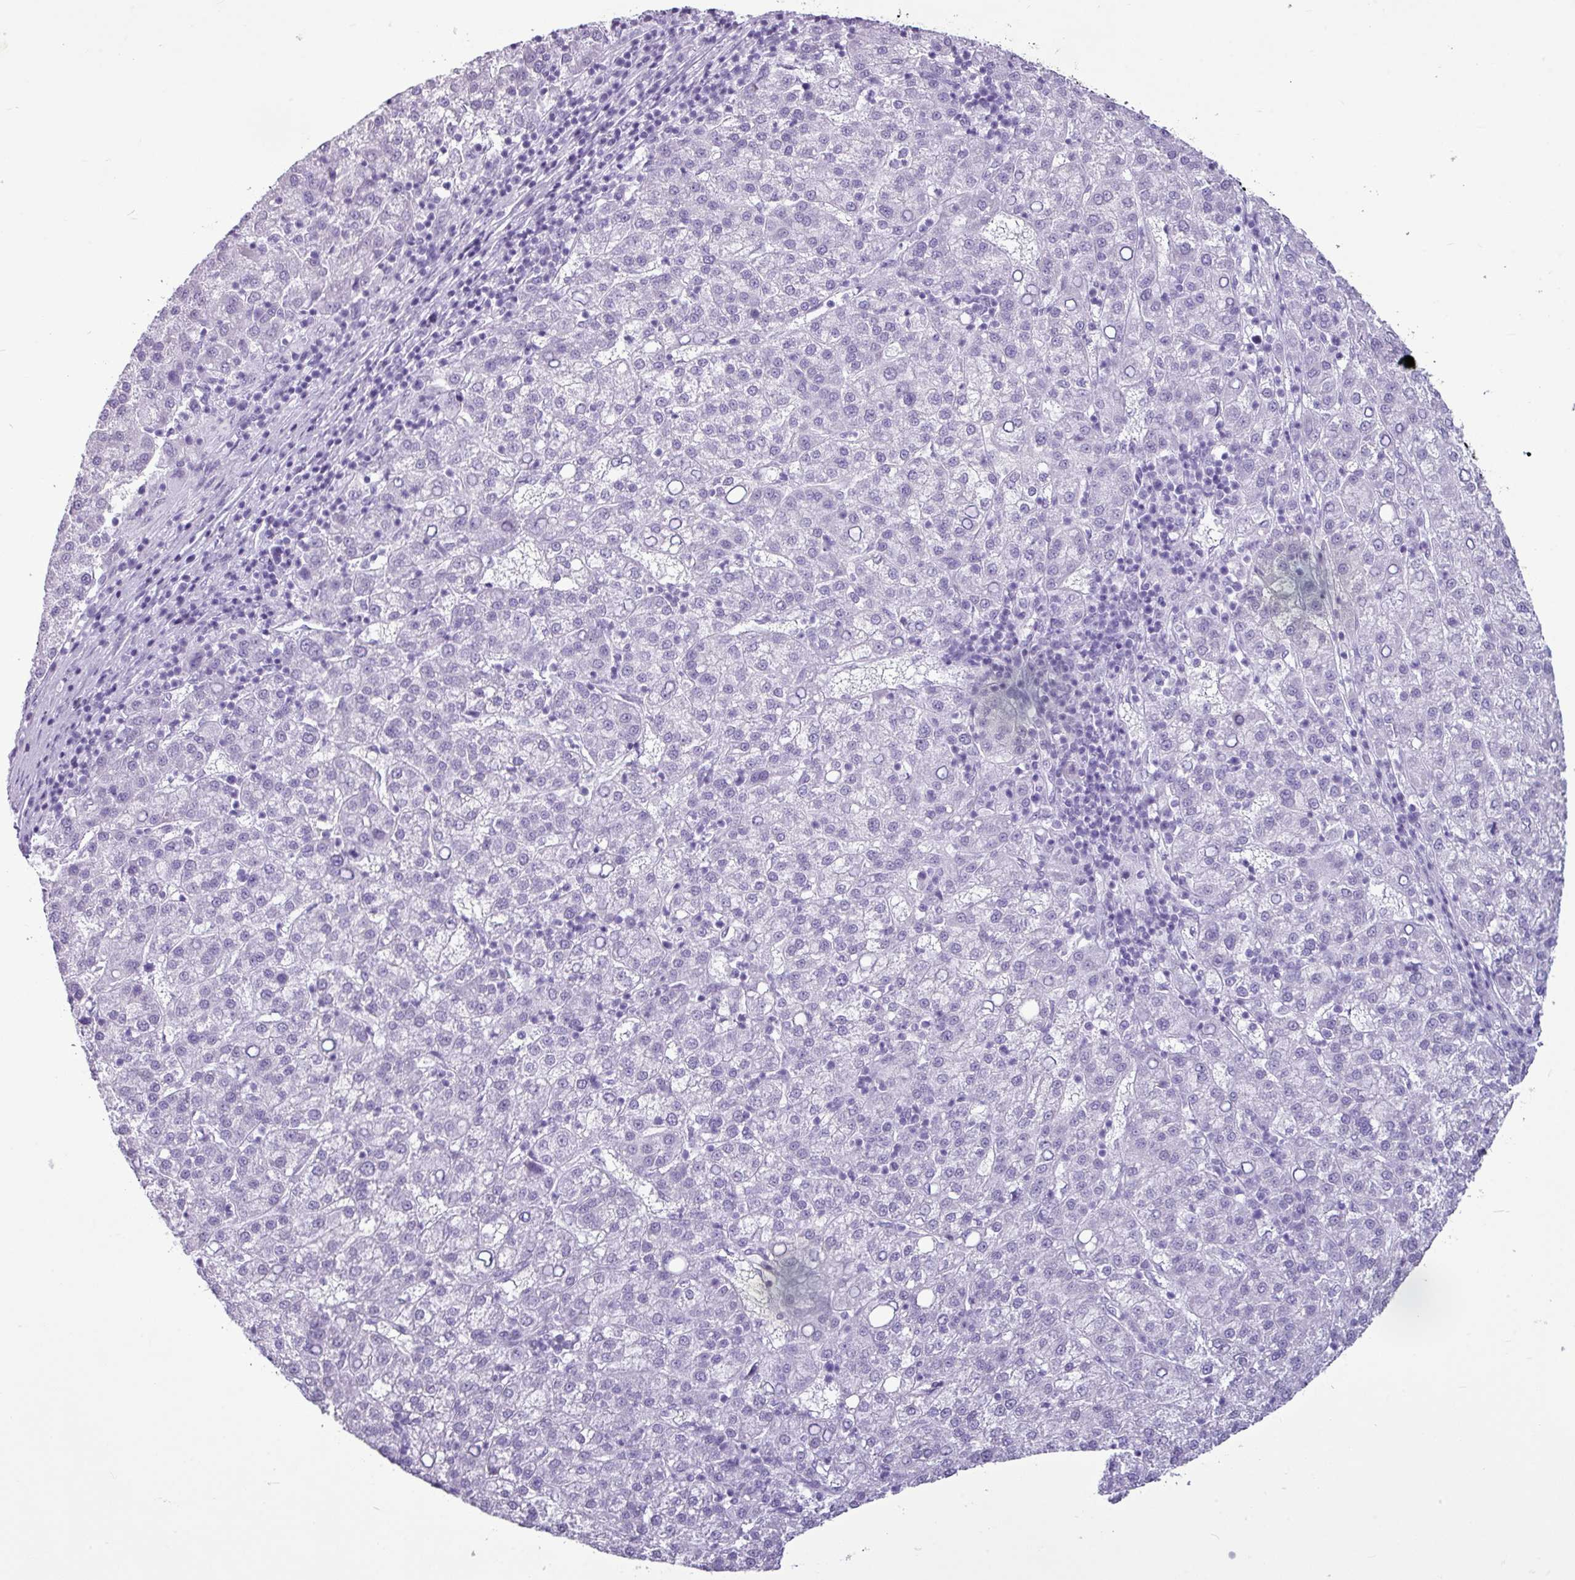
{"staining": {"intensity": "negative", "quantity": "none", "location": "none"}, "tissue": "liver cancer", "cell_type": "Tumor cells", "image_type": "cancer", "snomed": [{"axis": "morphology", "description": "Carcinoma, Hepatocellular, NOS"}, {"axis": "topography", "description": "Liver"}], "caption": "Liver hepatocellular carcinoma was stained to show a protein in brown. There is no significant staining in tumor cells.", "gene": "AMY1B", "patient": {"sex": "female", "age": 58}}